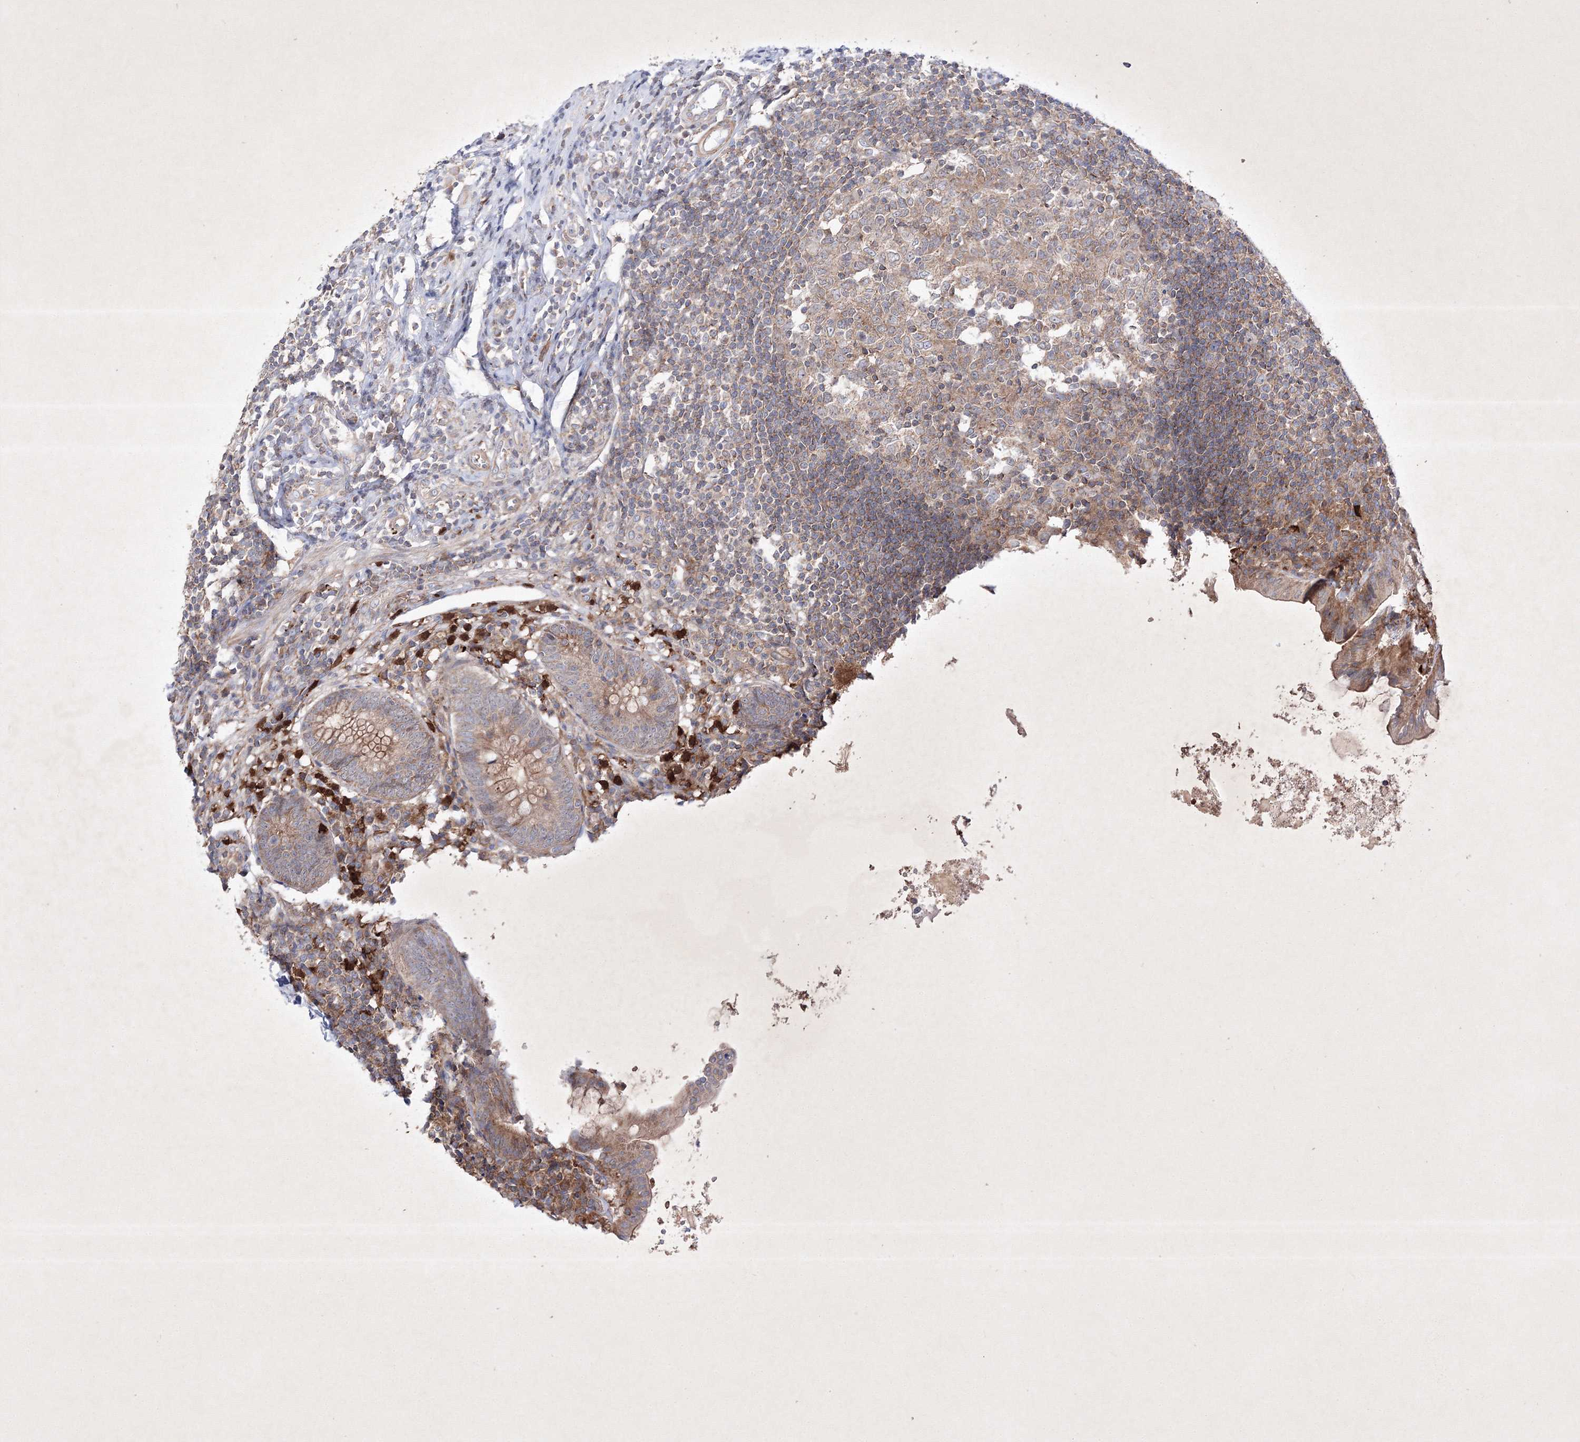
{"staining": {"intensity": "moderate", "quantity": ">75%", "location": "cytoplasmic/membranous"}, "tissue": "appendix", "cell_type": "Glandular cells", "image_type": "normal", "snomed": [{"axis": "morphology", "description": "Normal tissue, NOS"}, {"axis": "topography", "description": "Appendix"}], "caption": "Protein staining of benign appendix exhibits moderate cytoplasmic/membranous positivity in approximately >75% of glandular cells. (DAB = brown stain, brightfield microscopy at high magnification).", "gene": "OPA1", "patient": {"sex": "female", "age": 54}}